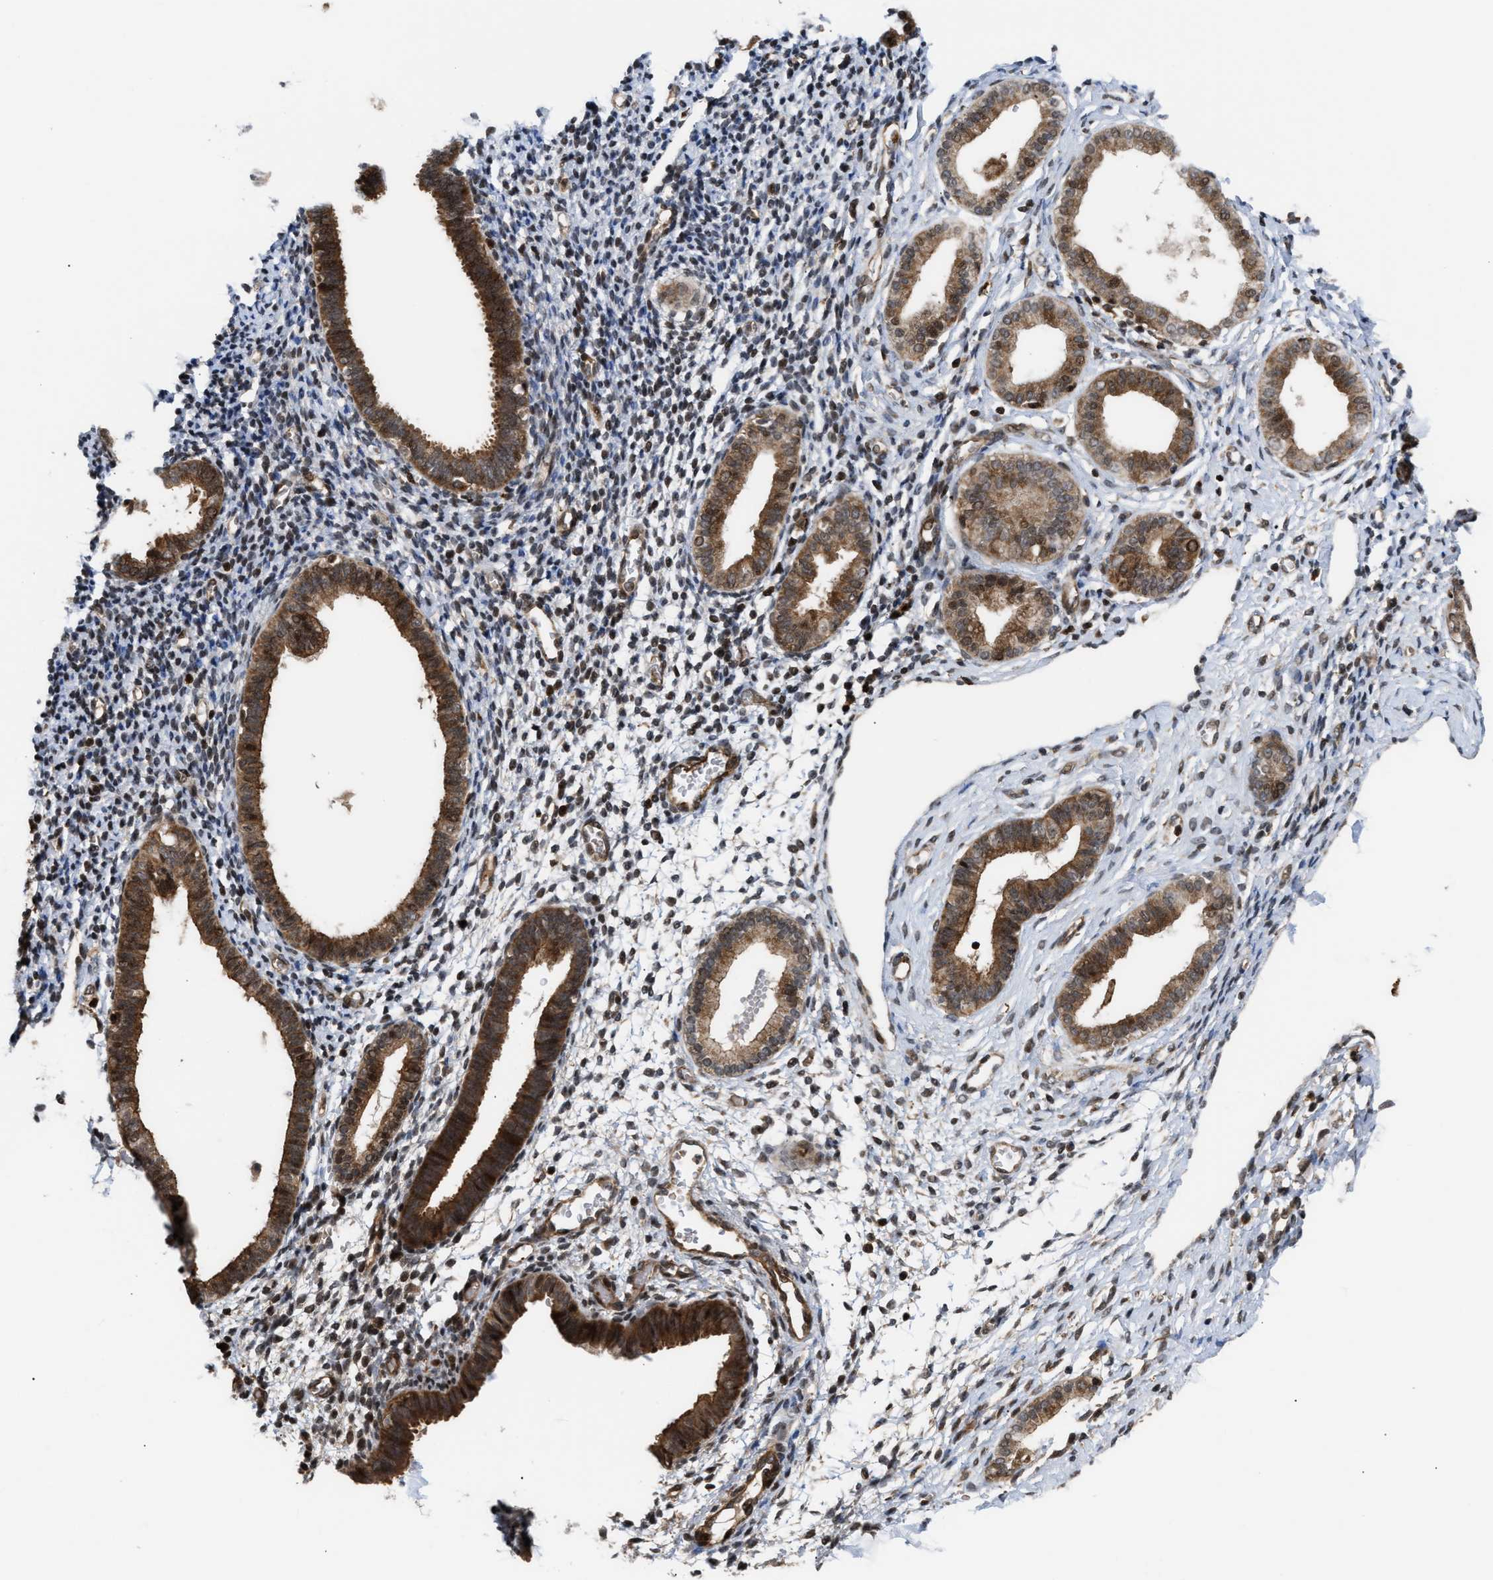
{"staining": {"intensity": "moderate", "quantity": "25%-75%", "location": "nuclear"}, "tissue": "endometrium", "cell_type": "Cells in endometrial stroma", "image_type": "normal", "snomed": [{"axis": "morphology", "description": "Normal tissue, NOS"}, {"axis": "topography", "description": "Endometrium"}], "caption": "Immunohistochemistry staining of normal endometrium, which demonstrates medium levels of moderate nuclear staining in approximately 25%-75% of cells in endometrial stroma indicating moderate nuclear protein expression. The staining was performed using DAB (brown) for protein detection and nuclei were counterstained in hematoxylin (blue).", "gene": "STAU2", "patient": {"sex": "female", "age": 61}}